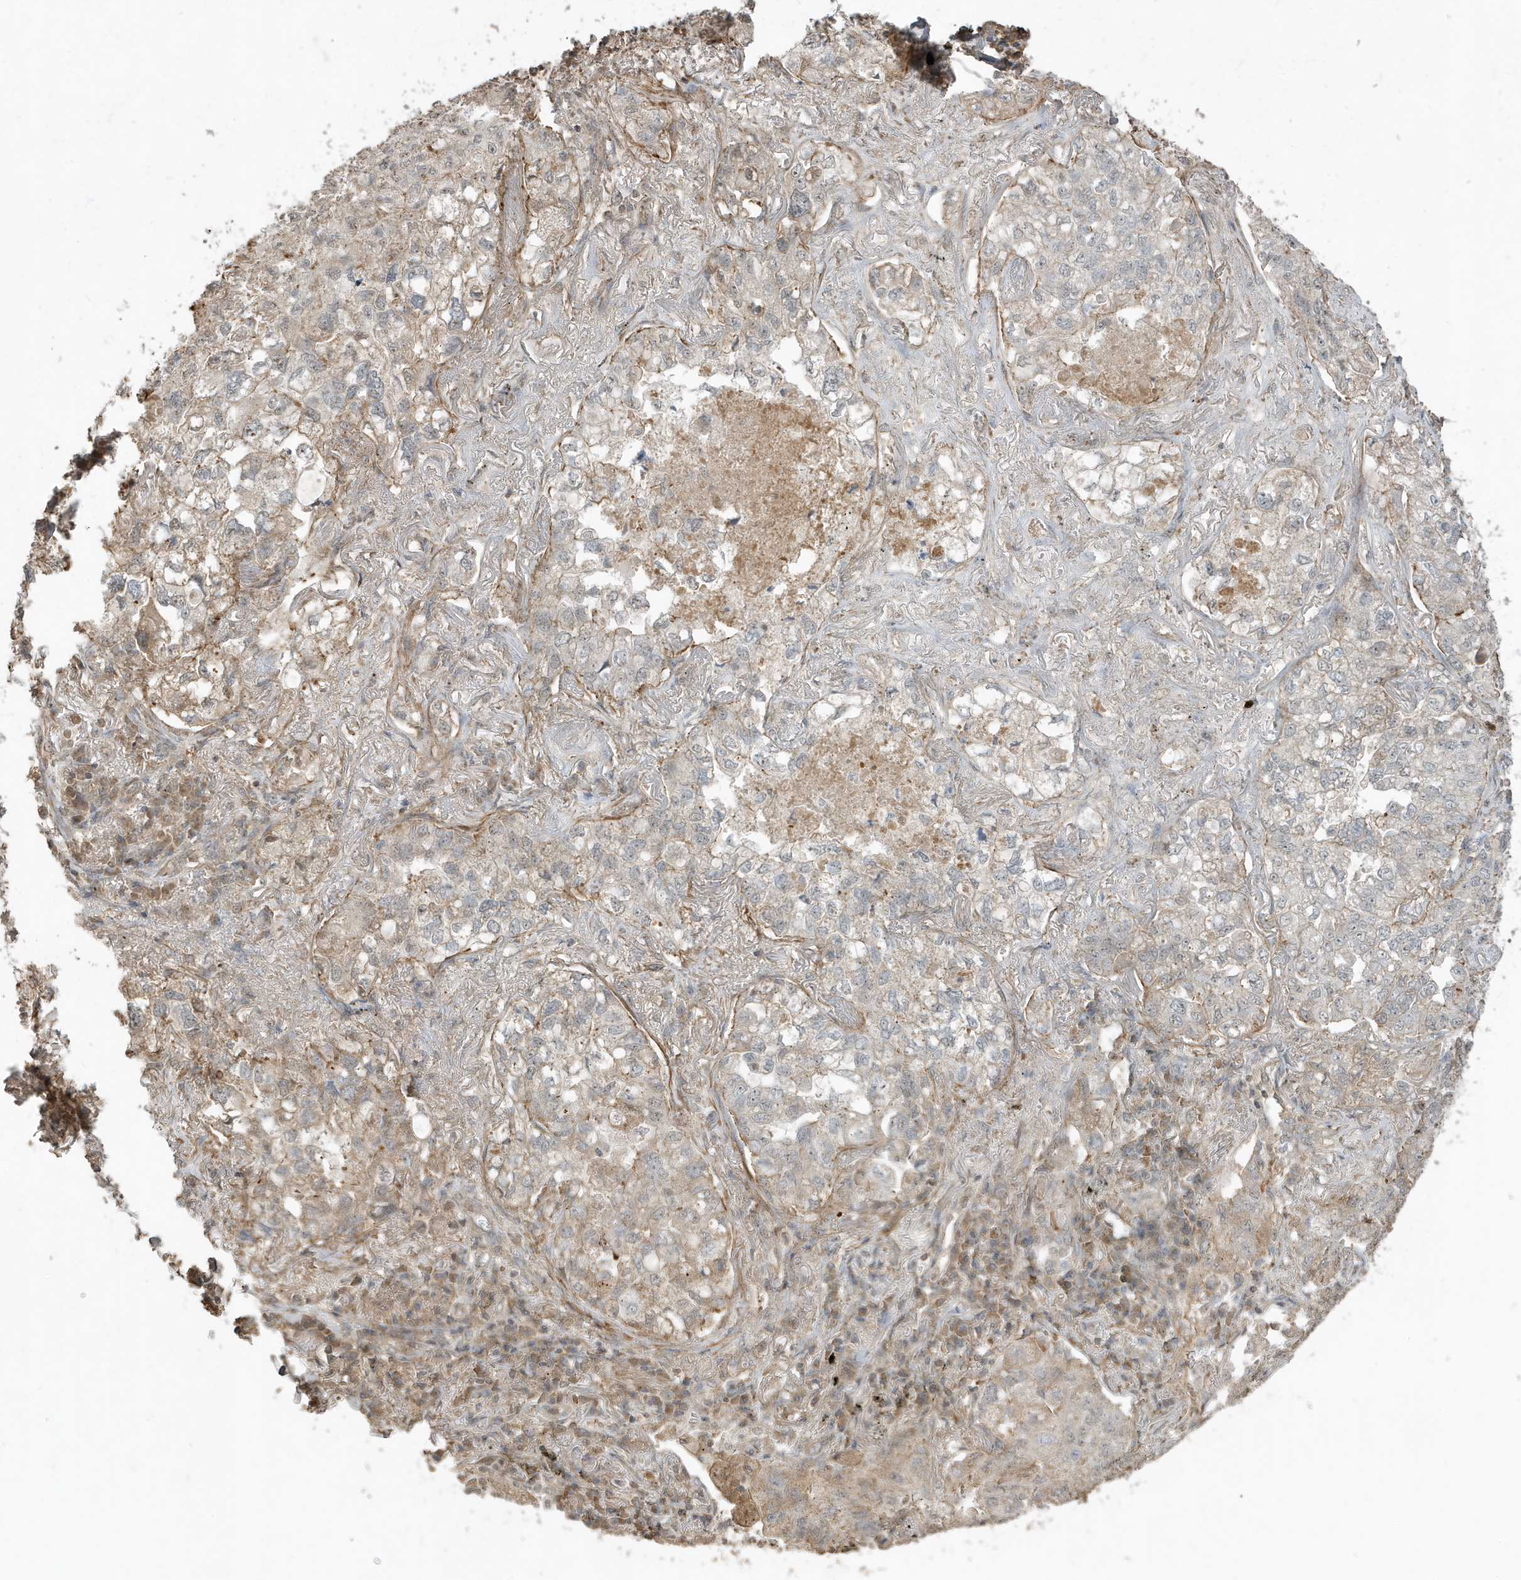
{"staining": {"intensity": "negative", "quantity": "none", "location": "none"}, "tissue": "lung cancer", "cell_type": "Tumor cells", "image_type": "cancer", "snomed": [{"axis": "morphology", "description": "Adenocarcinoma, NOS"}, {"axis": "topography", "description": "Lung"}], "caption": "DAB immunohistochemical staining of human adenocarcinoma (lung) exhibits no significant positivity in tumor cells.", "gene": "PRRT3", "patient": {"sex": "male", "age": 65}}